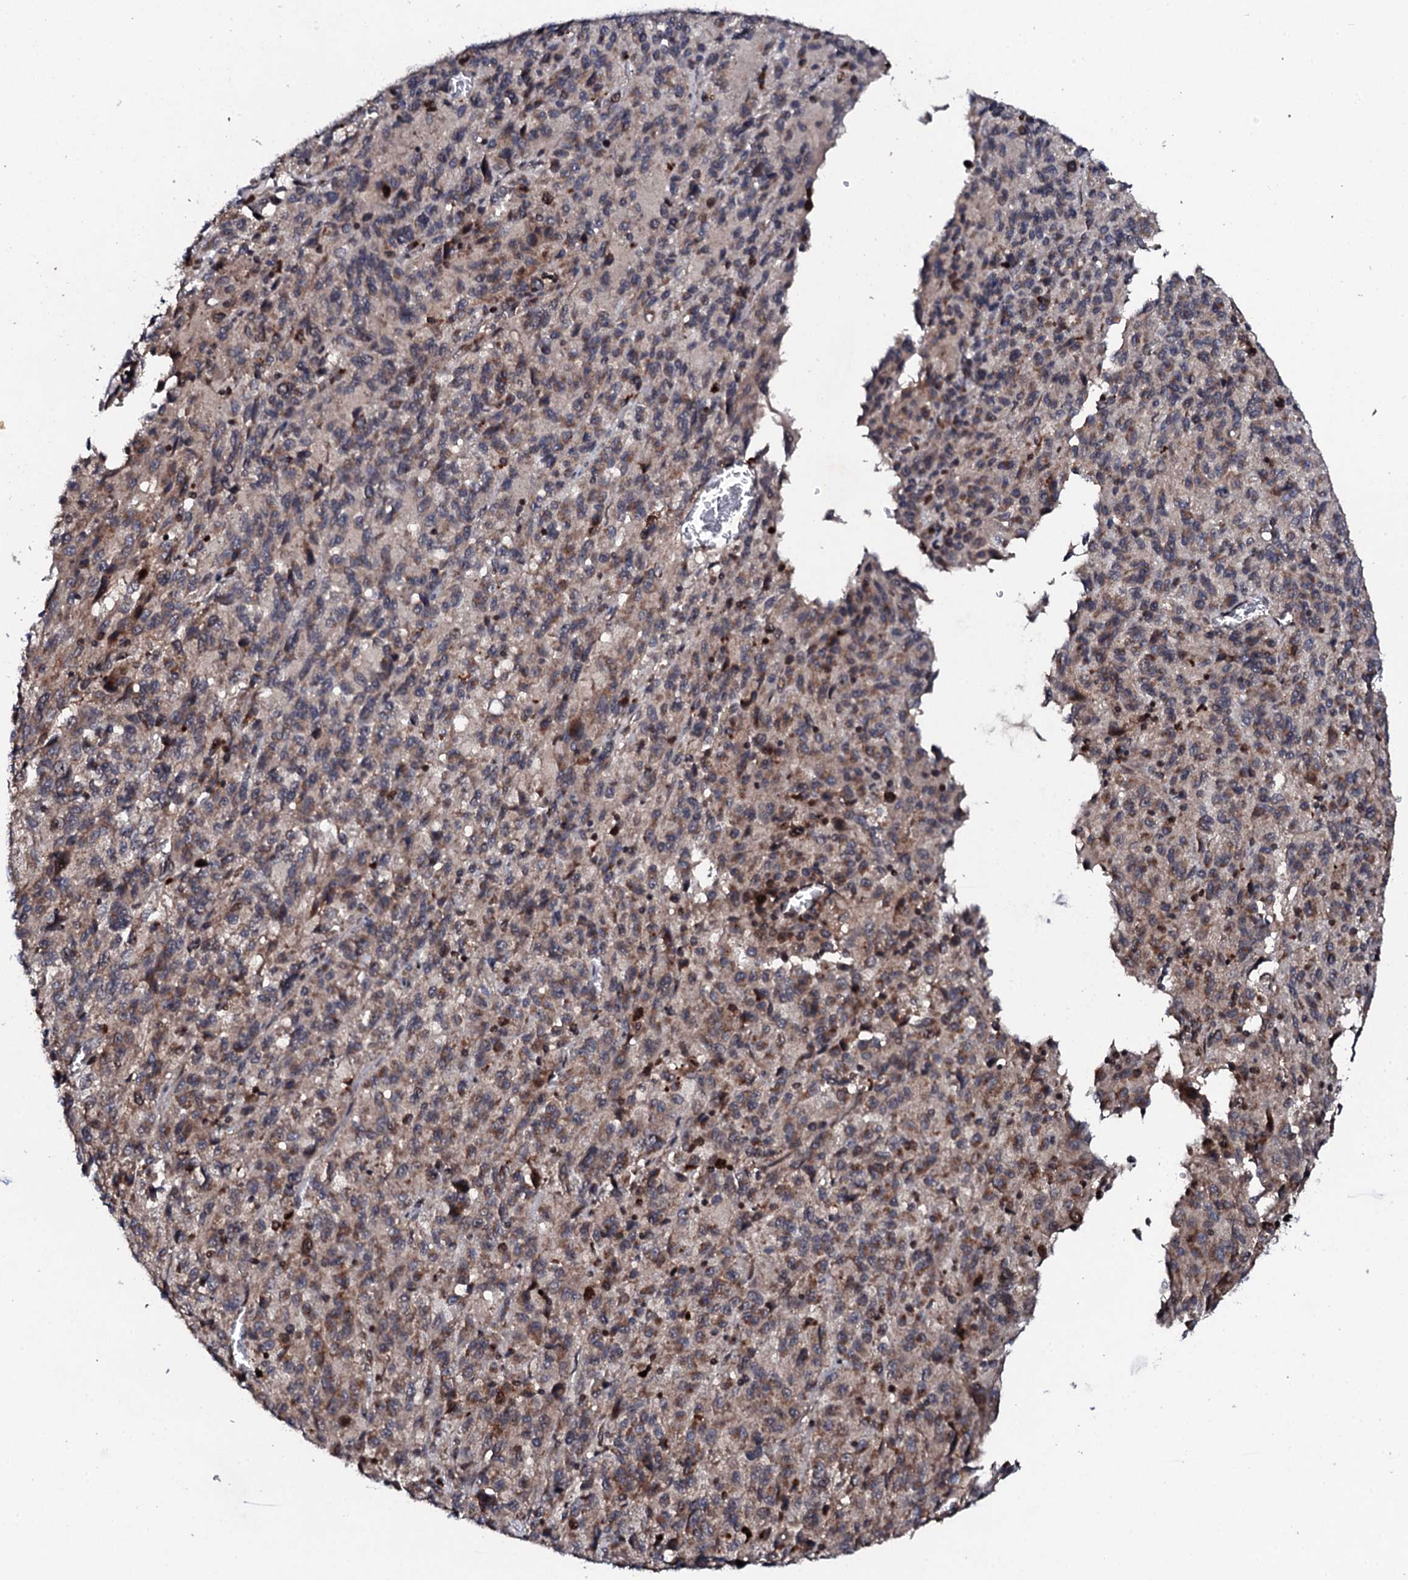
{"staining": {"intensity": "moderate", "quantity": "25%-75%", "location": "cytoplasmic/membranous"}, "tissue": "melanoma", "cell_type": "Tumor cells", "image_type": "cancer", "snomed": [{"axis": "morphology", "description": "Malignant melanoma, Metastatic site"}, {"axis": "topography", "description": "Lung"}], "caption": "Protein staining of melanoma tissue demonstrates moderate cytoplasmic/membranous positivity in approximately 25%-75% of tumor cells.", "gene": "FAM111A", "patient": {"sex": "male", "age": 64}}